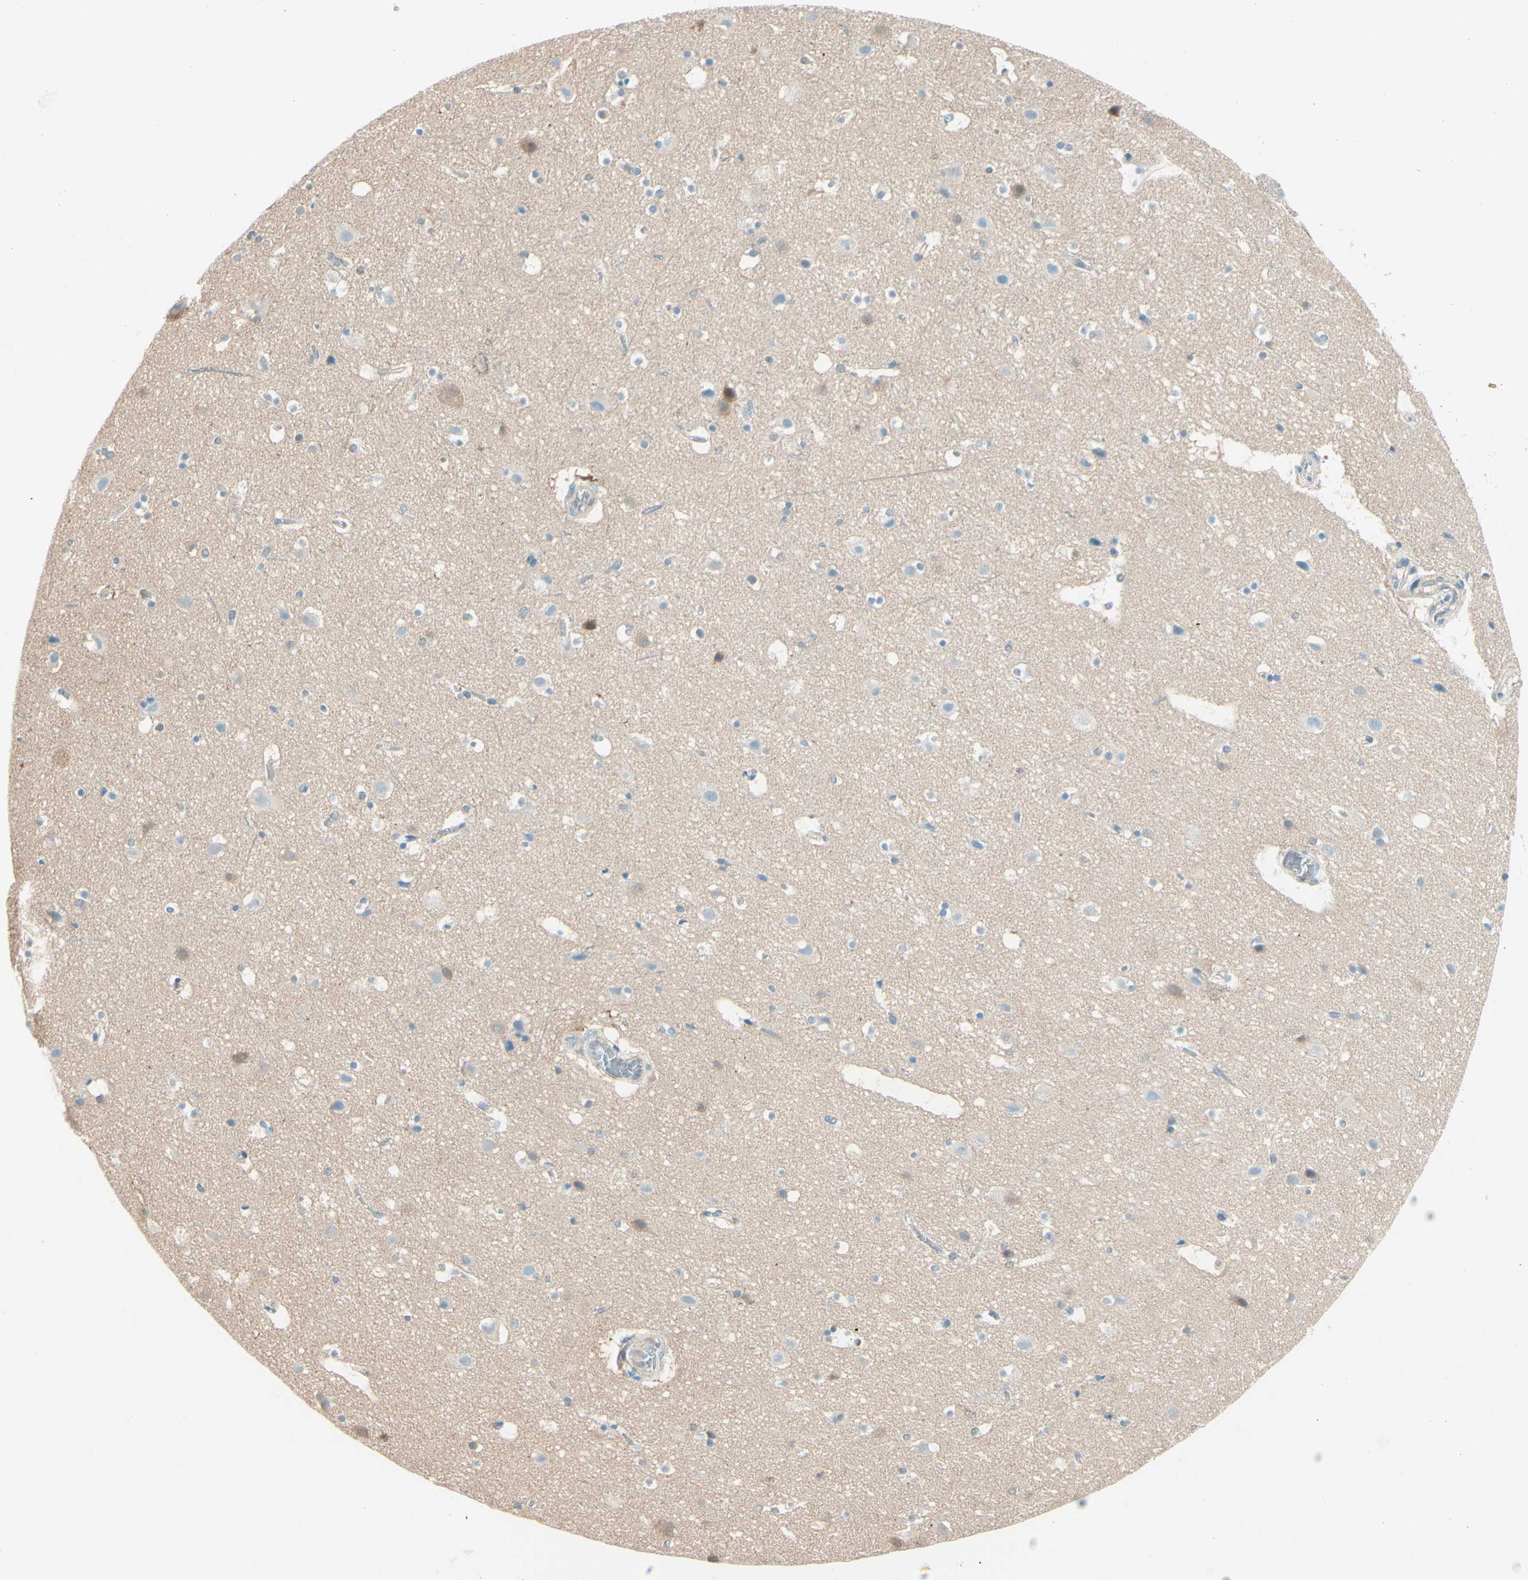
{"staining": {"intensity": "weak", "quantity": ">75%", "location": "cytoplasmic/membranous"}, "tissue": "cerebral cortex", "cell_type": "Endothelial cells", "image_type": "normal", "snomed": [{"axis": "morphology", "description": "Normal tissue, NOS"}, {"axis": "topography", "description": "Cerebral cortex"}], "caption": "Weak cytoplasmic/membranous staining for a protein is appreciated in approximately >75% of endothelial cells of unremarkable cerebral cortex using immunohistochemistry (IHC).", "gene": "UPK3B", "patient": {"sex": "male", "age": 45}}